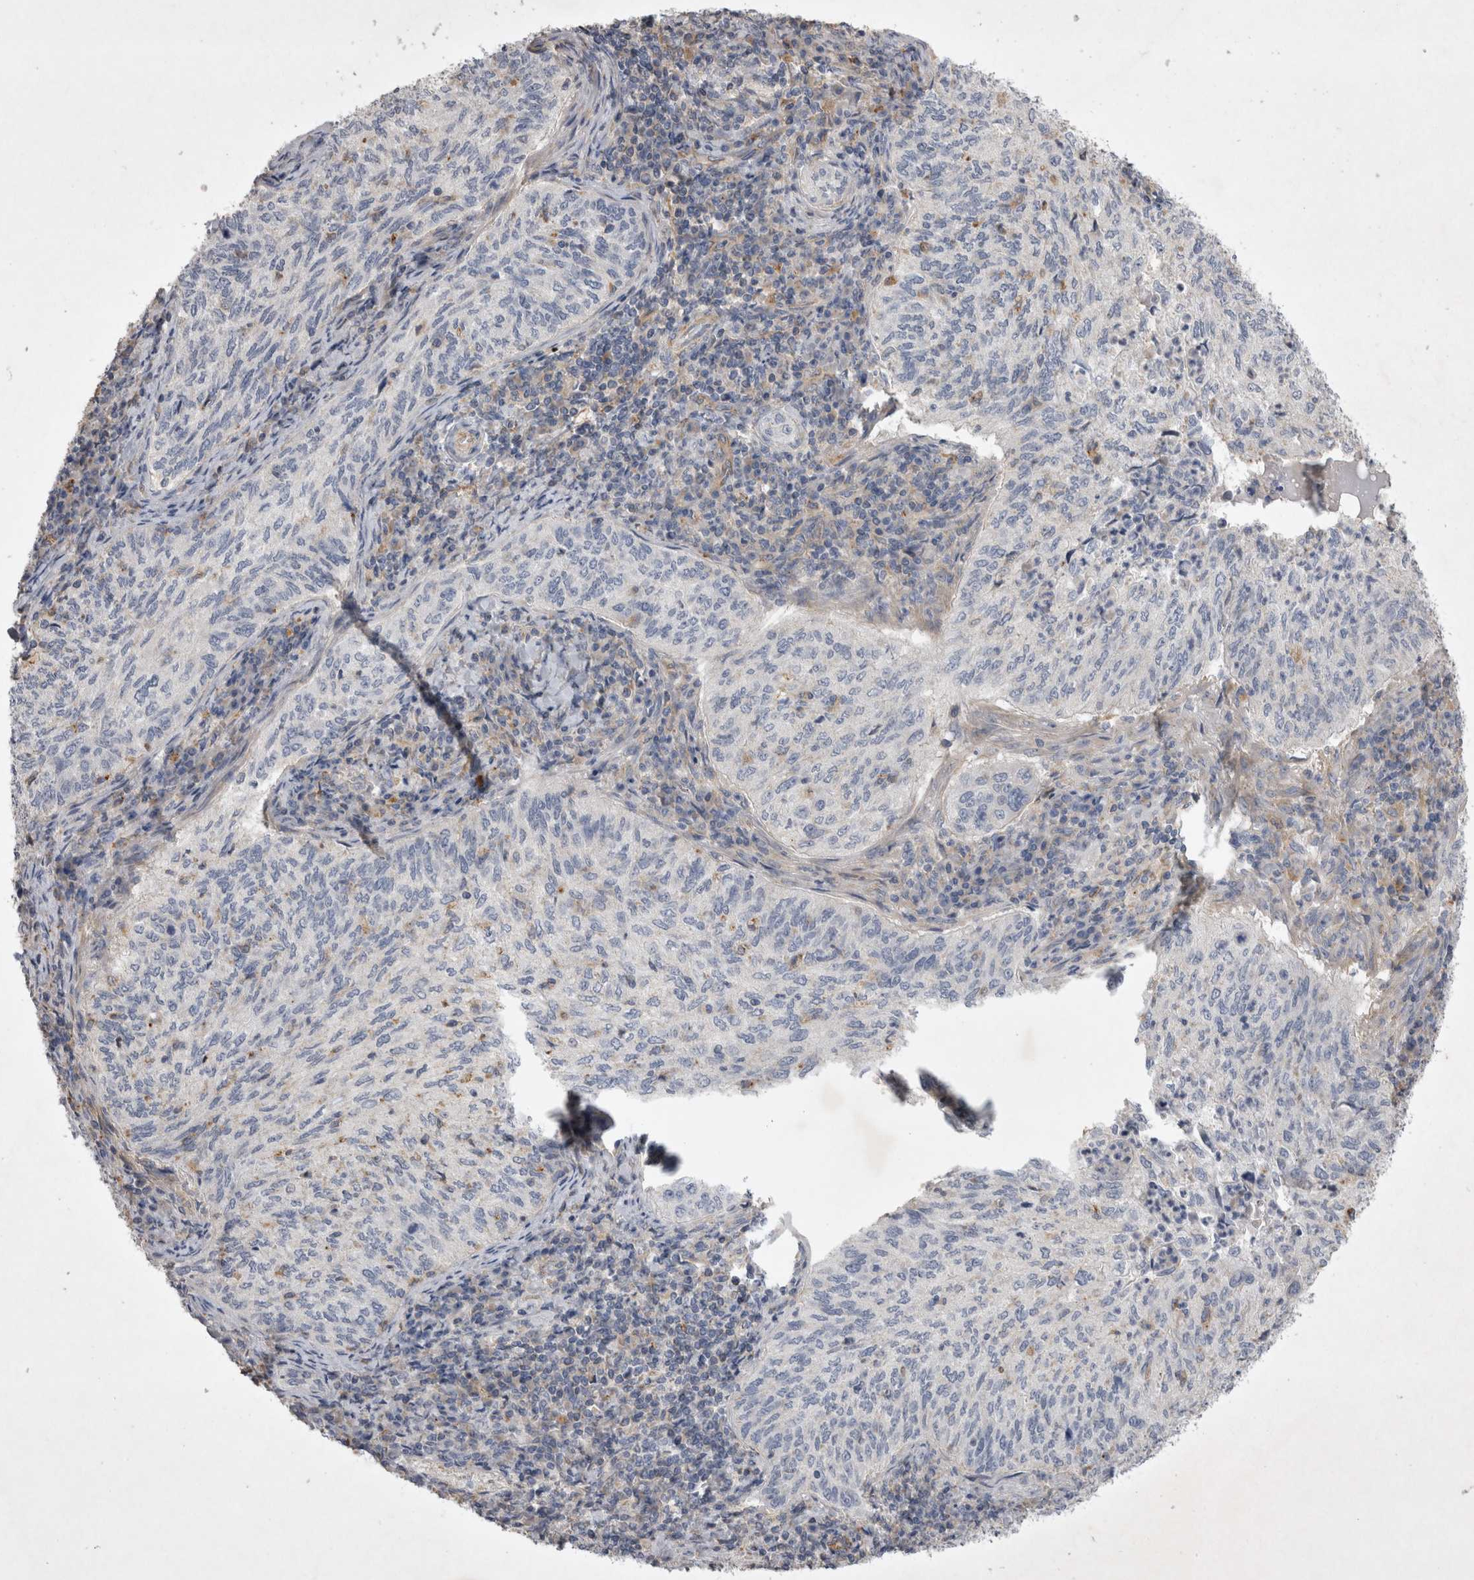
{"staining": {"intensity": "weak", "quantity": "<25%", "location": "cytoplasmic/membranous"}, "tissue": "cervical cancer", "cell_type": "Tumor cells", "image_type": "cancer", "snomed": [{"axis": "morphology", "description": "Squamous cell carcinoma, NOS"}, {"axis": "topography", "description": "Cervix"}], "caption": "There is no significant staining in tumor cells of squamous cell carcinoma (cervical).", "gene": "STRADB", "patient": {"sex": "female", "age": 30}}